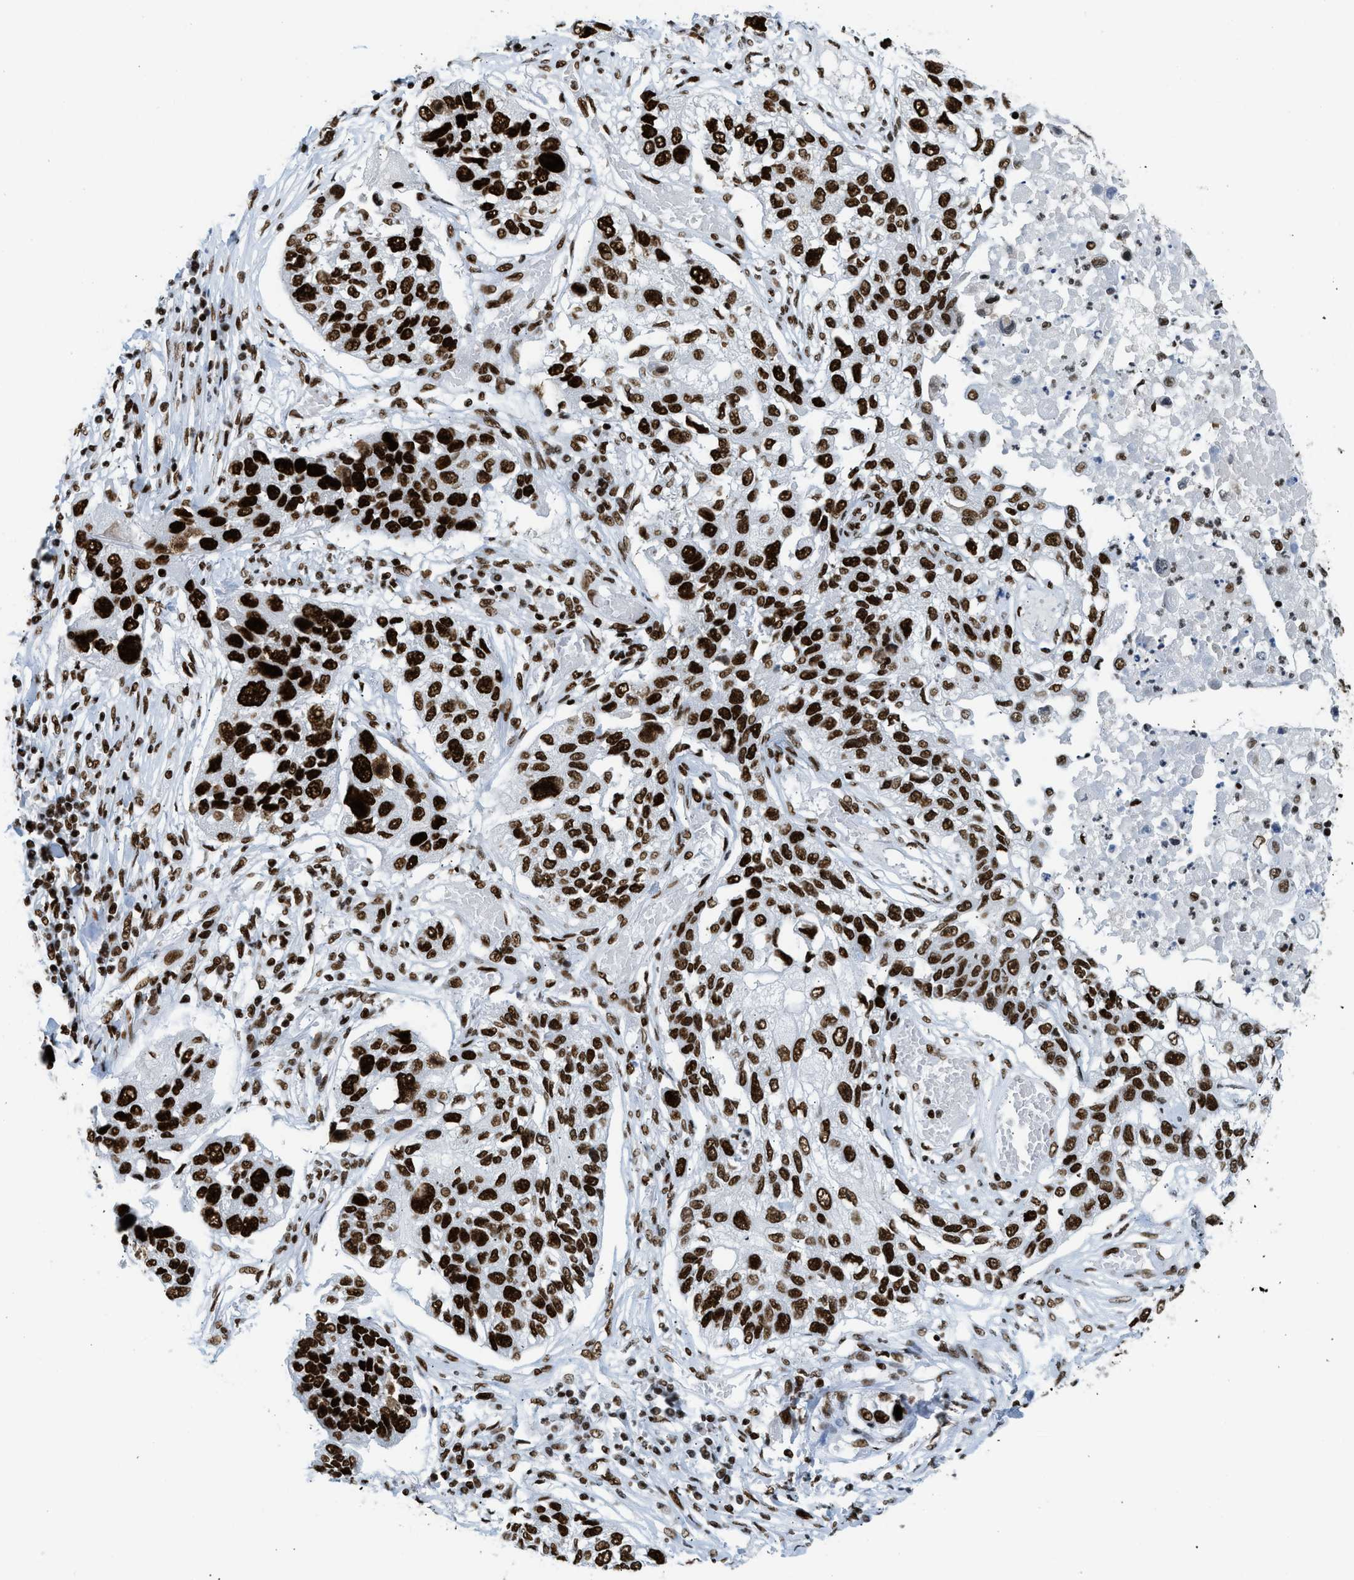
{"staining": {"intensity": "strong", "quantity": ">75%", "location": "nuclear"}, "tissue": "lung cancer", "cell_type": "Tumor cells", "image_type": "cancer", "snomed": [{"axis": "morphology", "description": "Squamous cell carcinoma, NOS"}, {"axis": "topography", "description": "Lung"}], "caption": "Protein expression analysis of lung cancer demonstrates strong nuclear positivity in approximately >75% of tumor cells. (Stains: DAB (3,3'-diaminobenzidine) in brown, nuclei in blue, Microscopy: brightfield microscopy at high magnification).", "gene": "PIF1", "patient": {"sex": "male", "age": 71}}